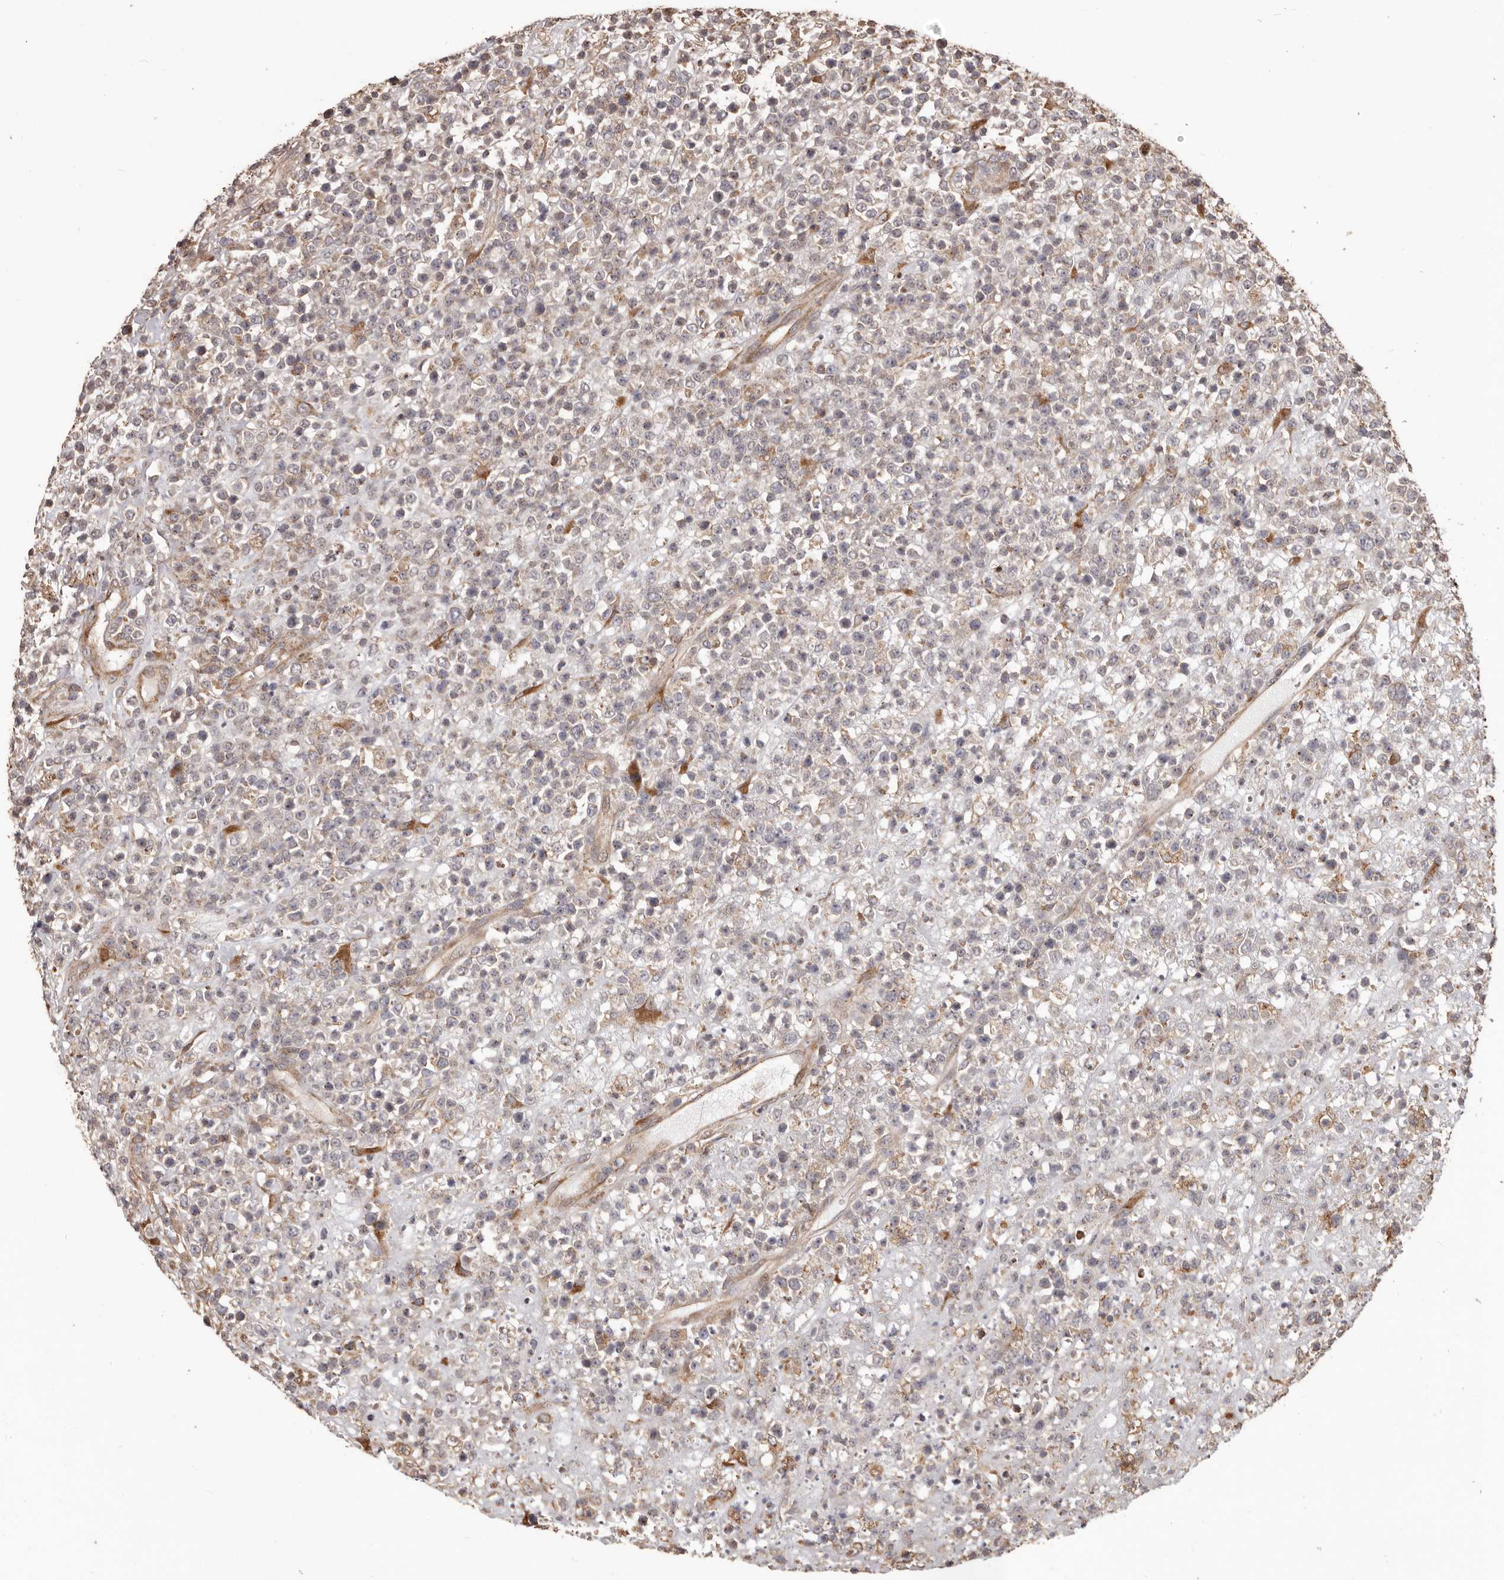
{"staining": {"intensity": "weak", "quantity": "25%-75%", "location": "cytoplasmic/membranous"}, "tissue": "lymphoma", "cell_type": "Tumor cells", "image_type": "cancer", "snomed": [{"axis": "morphology", "description": "Malignant lymphoma, non-Hodgkin's type, High grade"}, {"axis": "topography", "description": "Colon"}], "caption": "About 25%-75% of tumor cells in human lymphoma display weak cytoplasmic/membranous protein staining as visualized by brown immunohistochemical staining.", "gene": "MTO1", "patient": {"sex": "female", "age": 53}}